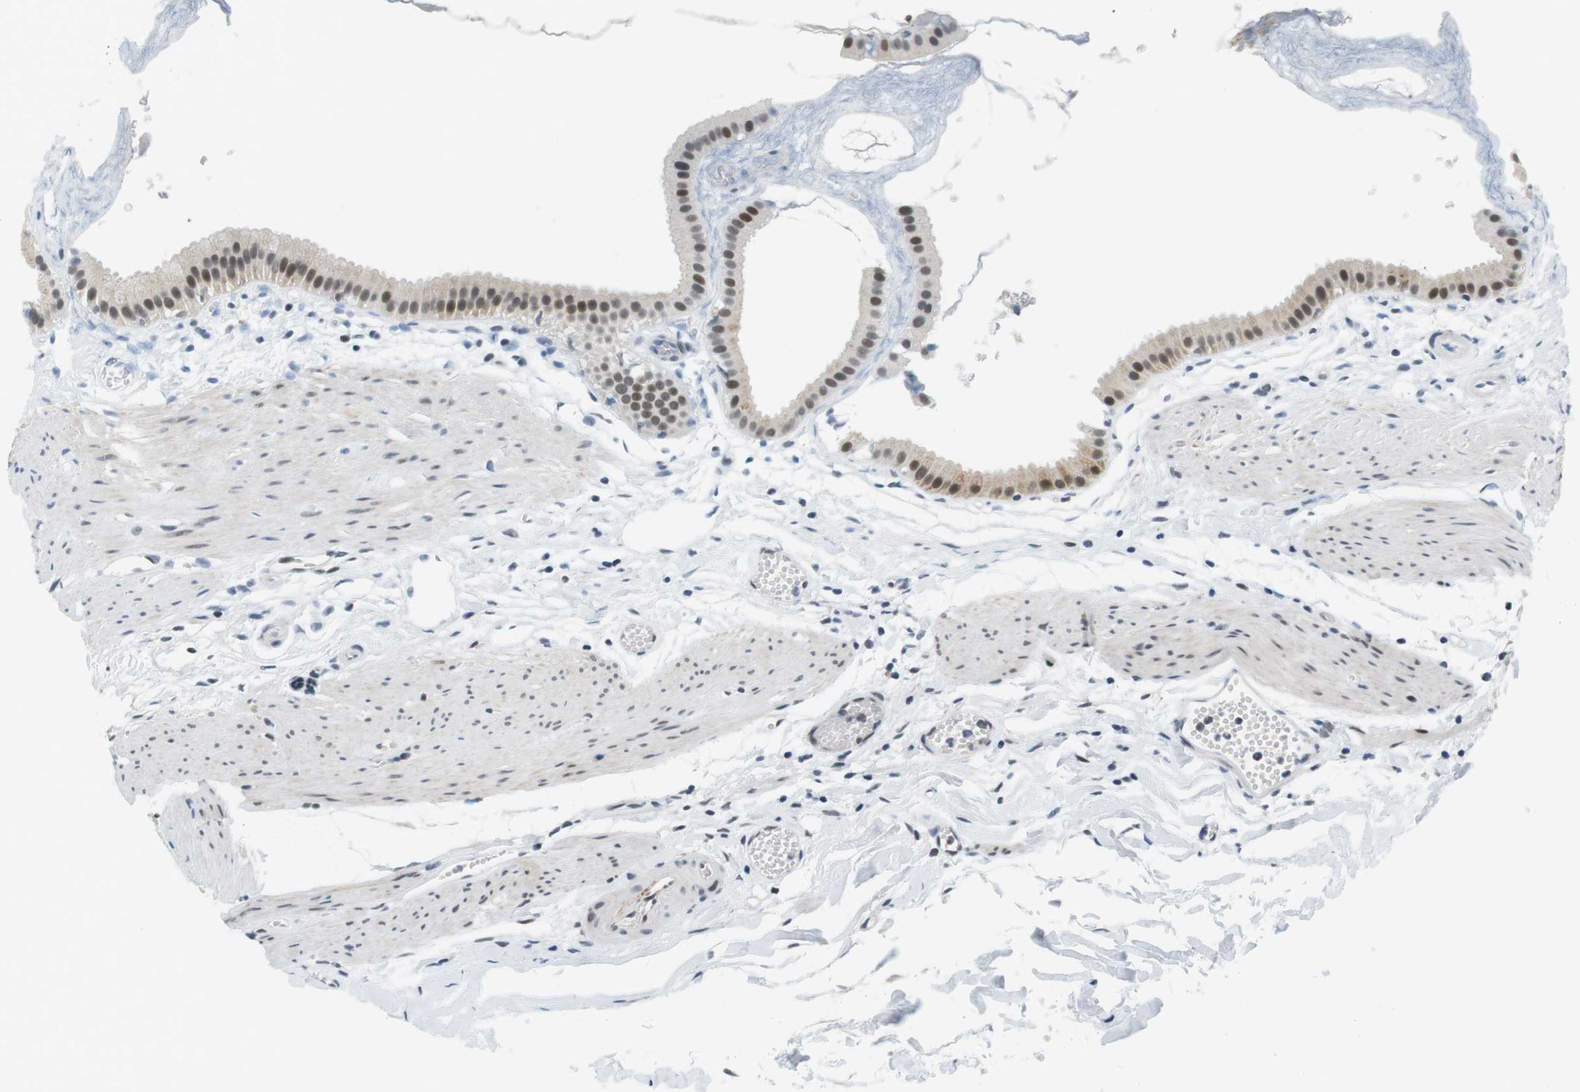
{"staining": {"intensity": "moderate", "quantity": "25%-75%", "location": "nuclear"}, "tissue": "gallbladder", "cell_type": "Glandular cells", "image_type": "normal", "snomed": [{"axis": "morphology", "description": "Normal tissue, NOS"}, {"axis": "topography", "description": "Gallbladder"}], "caption": "This is an image of IHC staining of normal gallbladder, which shows moderate expression in the nuclear of glandular cells.", "gene": "RNF38", "patient": {"sex": "female", "age": 64}}